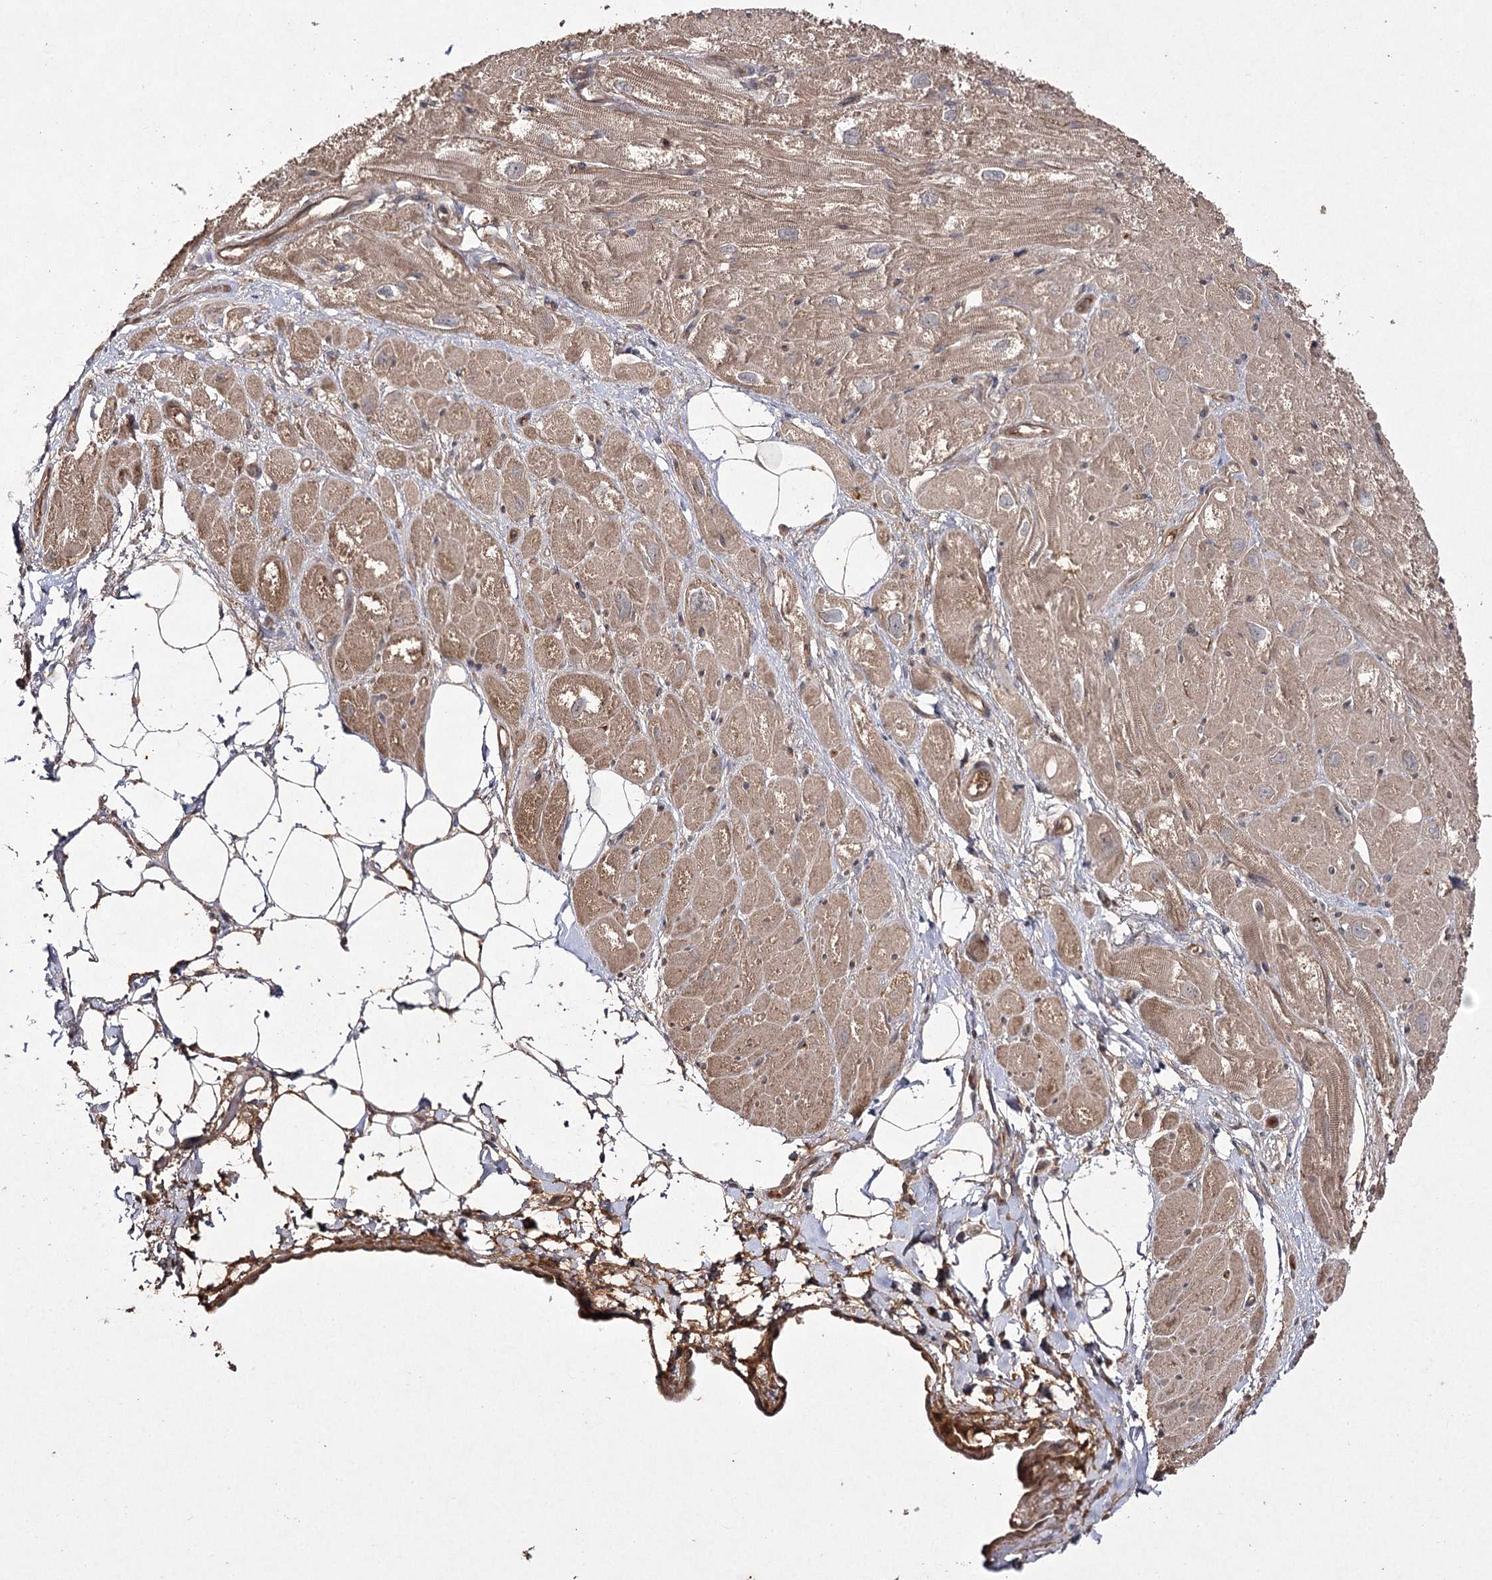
{"staining": {"intensity": "moderate", "quantity": ">75%", "location": "cytoplasmic/membranous"}, "tissue": "heart muscle", "cell_type": "Cardiomyocytes", "image_type": "normal", "snomed": [{"axis": "morphology", "description": "Normal tissue, NOS"}, {"axis": "topography", "description": "Heart"}], "caption": "Protein staining of benign heart muscle demonstrates moderate cytoplasmic/membranous positivity in approximately >75% of cardiomyocytes.", "gene": "FANCL", "patient": {"sex": "male", "age": 50}}